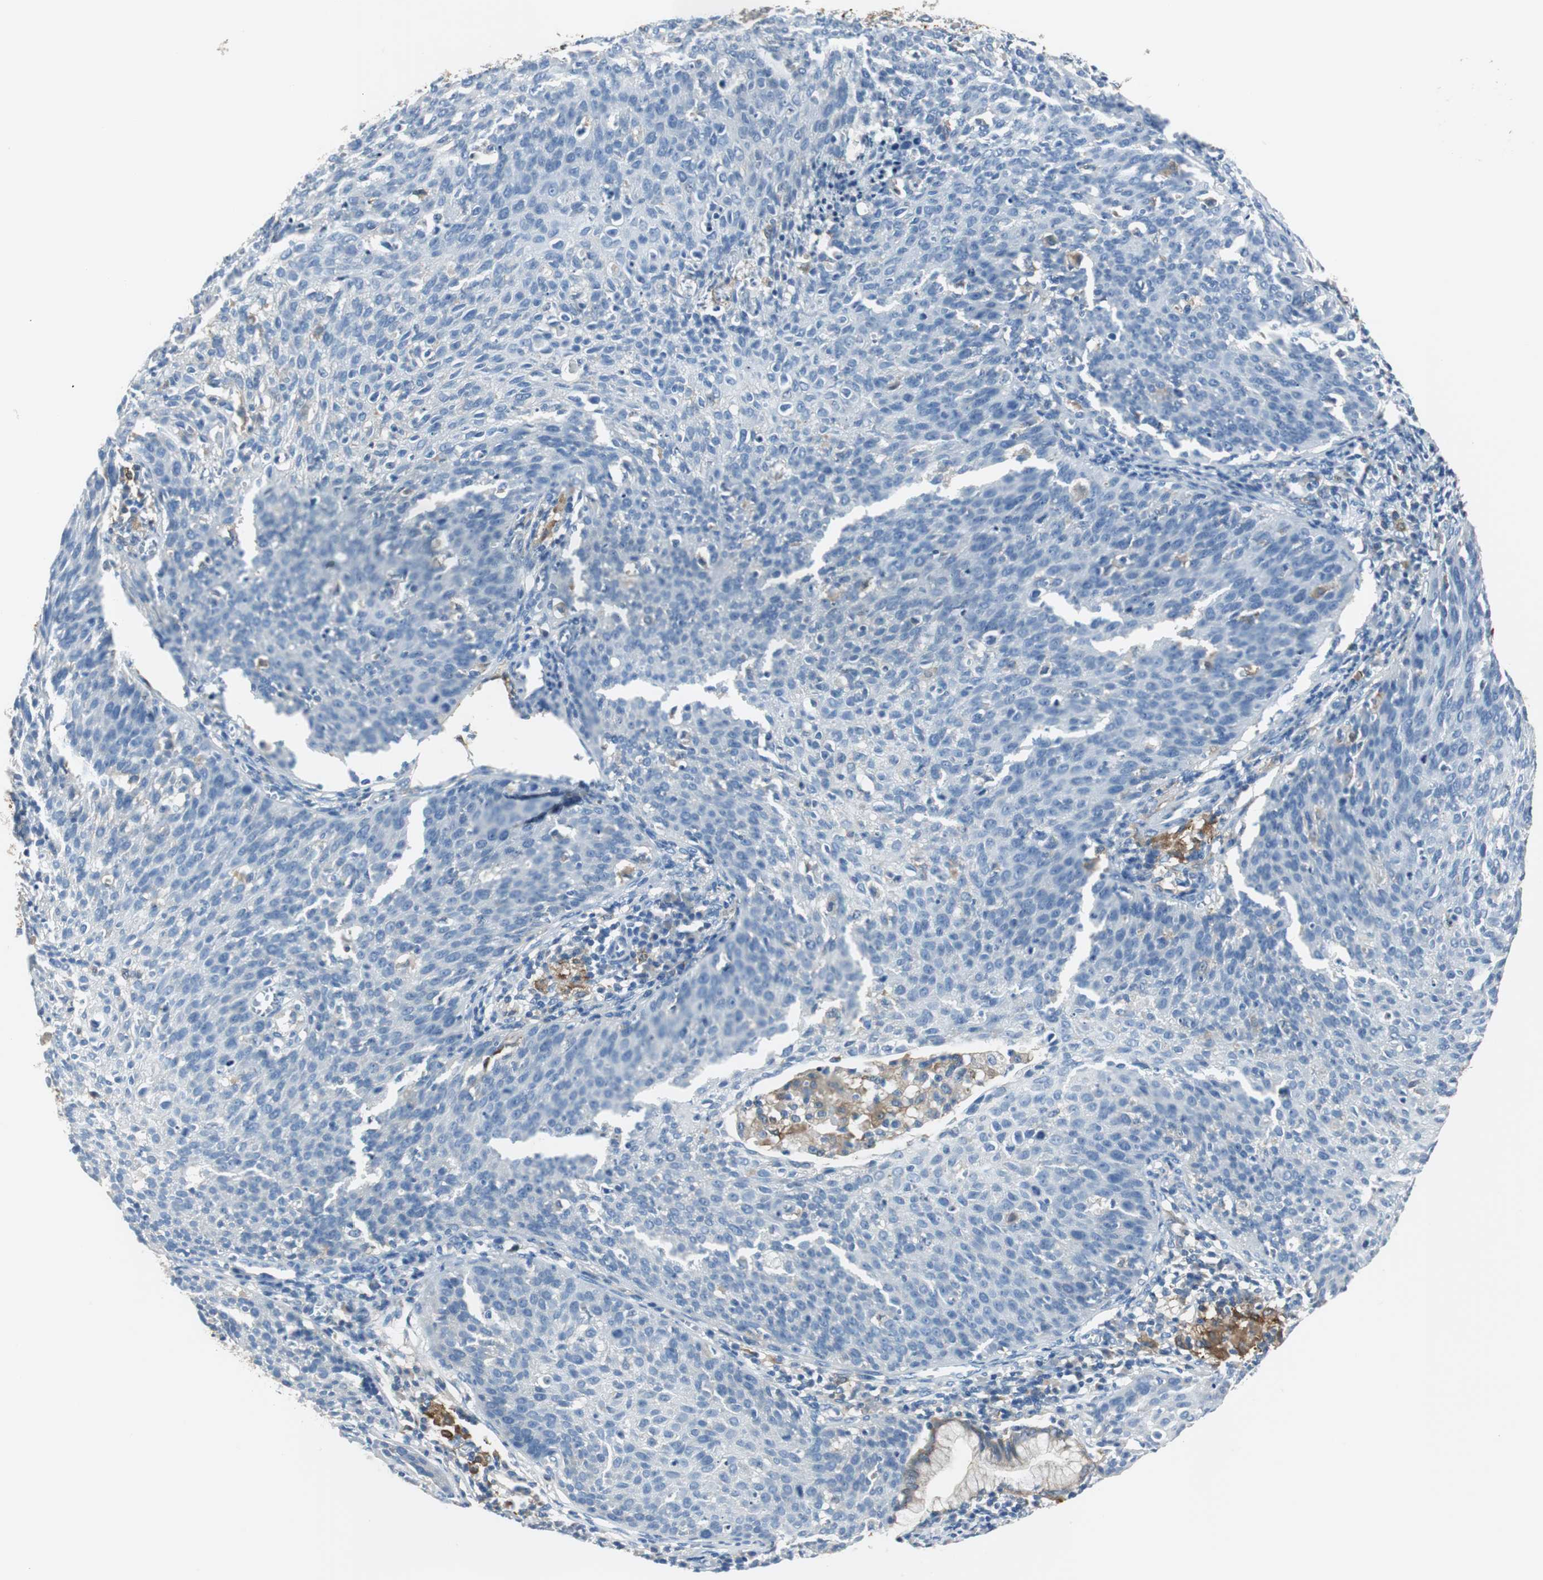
{"staining": {"intensity": "negative", "quantity": "none", "location": "none"}, "tissue": "cervical cancer", "cell_type": "Tumor cells", "image_type": "cancer", "snomed": [{"axis": "morphology", "description": "Squamous cell carcinoma, NOS"}, {"axis": "topography", "description": "Cervix"}], "caption": "Cervical cancer (squamous cell carcinoma) was stained to show a protein in brown. There is no significant expression in tumor cells.", "gene": "FBP1", "patient": {"sex": "female", "age": 38}}